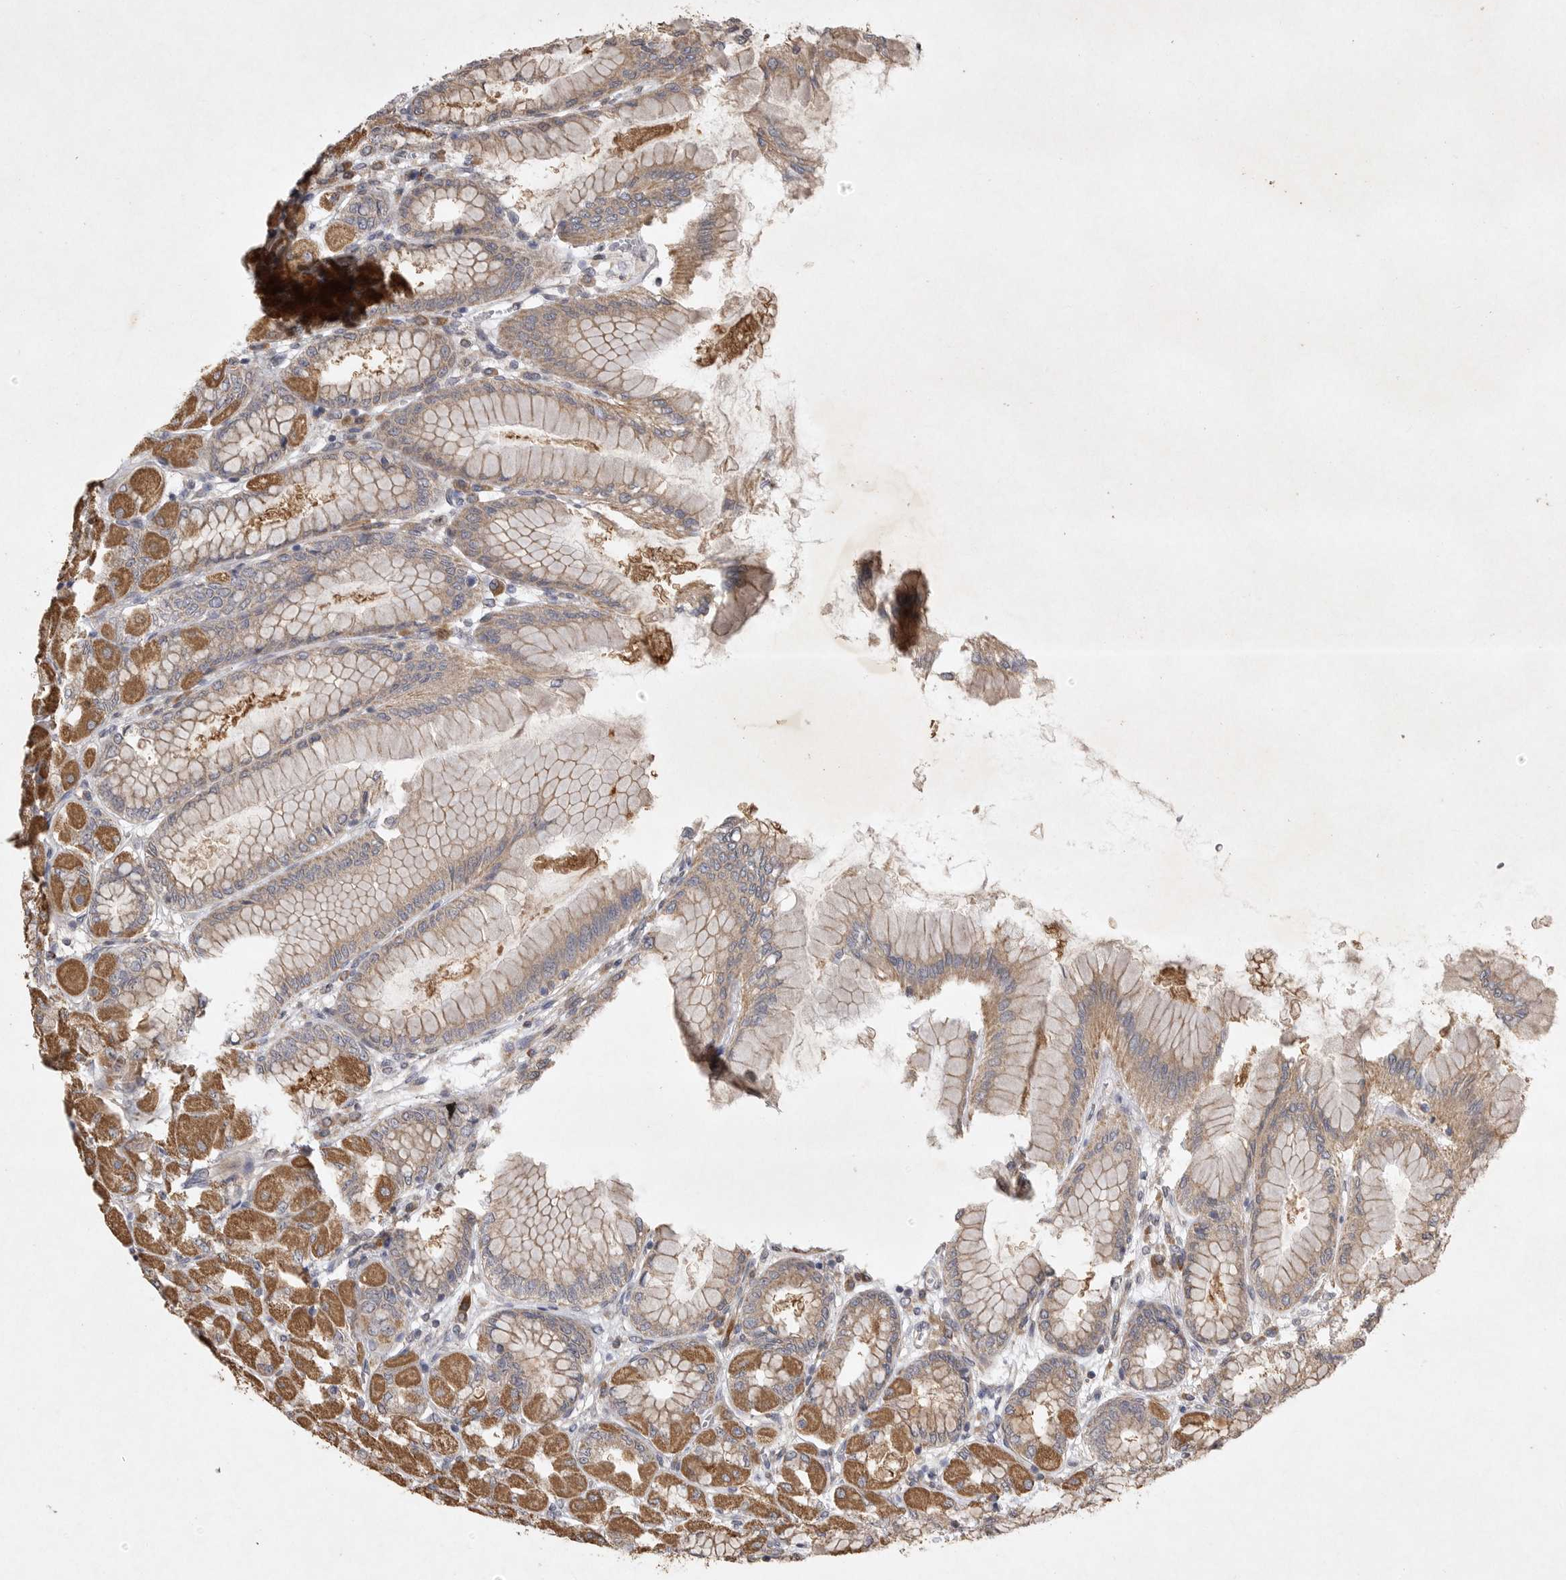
{"staining": {"intensity": "strong", "quantity": "25%-75%", "location": "cytoplasmic/membranous"}, "tissue": "stomach", "cell_type": "Glandular cells", "image_type": "normal", "snomed": [{"axis": "morphology", "description": "Normal tissue, NOS"}, {"axis": "topography", "description": "Stomach, upper"}], "caption": "Immunohistochemistry (IHC) photomicrograph of normal human stomach stained for a protein (brown), which exhibits high levels of strong cytoplasmic/membranous positivity in about 25%-75% of glandular cells.", "gene": "EDEM3", "patient": {"sex": "female", "age": 56}}